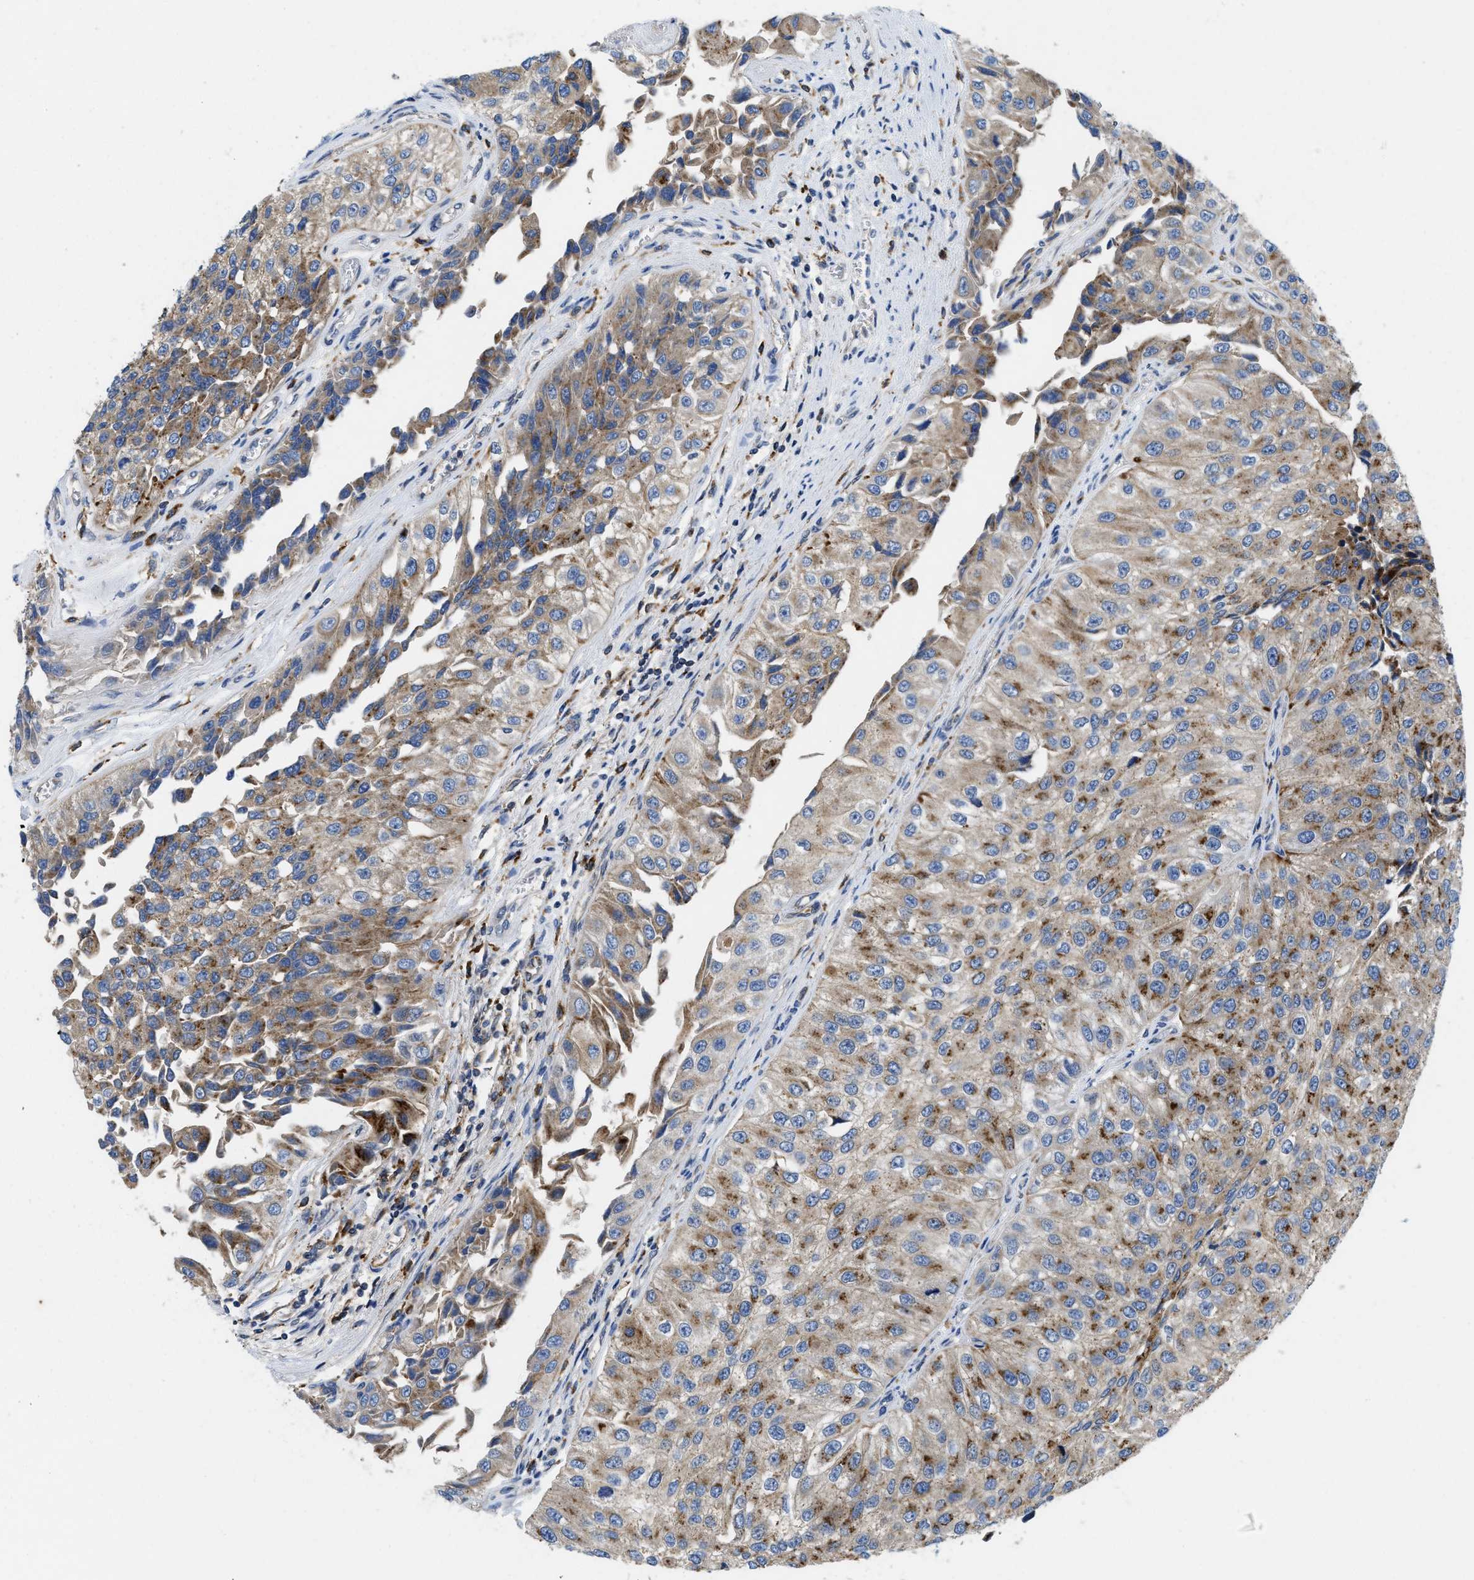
{"staining": {"intensity": "weak", "quantity": ">75%", "location": "cytoplasmic/membranous"}, "tissue": "urothelial cancer", "cell_type": "Tumor cells", "image_type": "cancer", "snomed": [{"axis": "morphology", "description": "Urothelial carcinoma, High grade"}, {"axis": "topography", "description": "Kidney"}, {"axis": "topography", "description": "Urinary bladder"}], "caption": "Immunohistochemical staining of human urothelial carcinoma (high-grade) displays weak cytoplasmic/membranous protein positivity in about >75% of tumor cells. (DAB (3,3'-diaminobenzidine) IHC with brightfield microscopy, high magnification).", "gene": "ENPP4", "patient": {"sex": "male", "age": 77}}